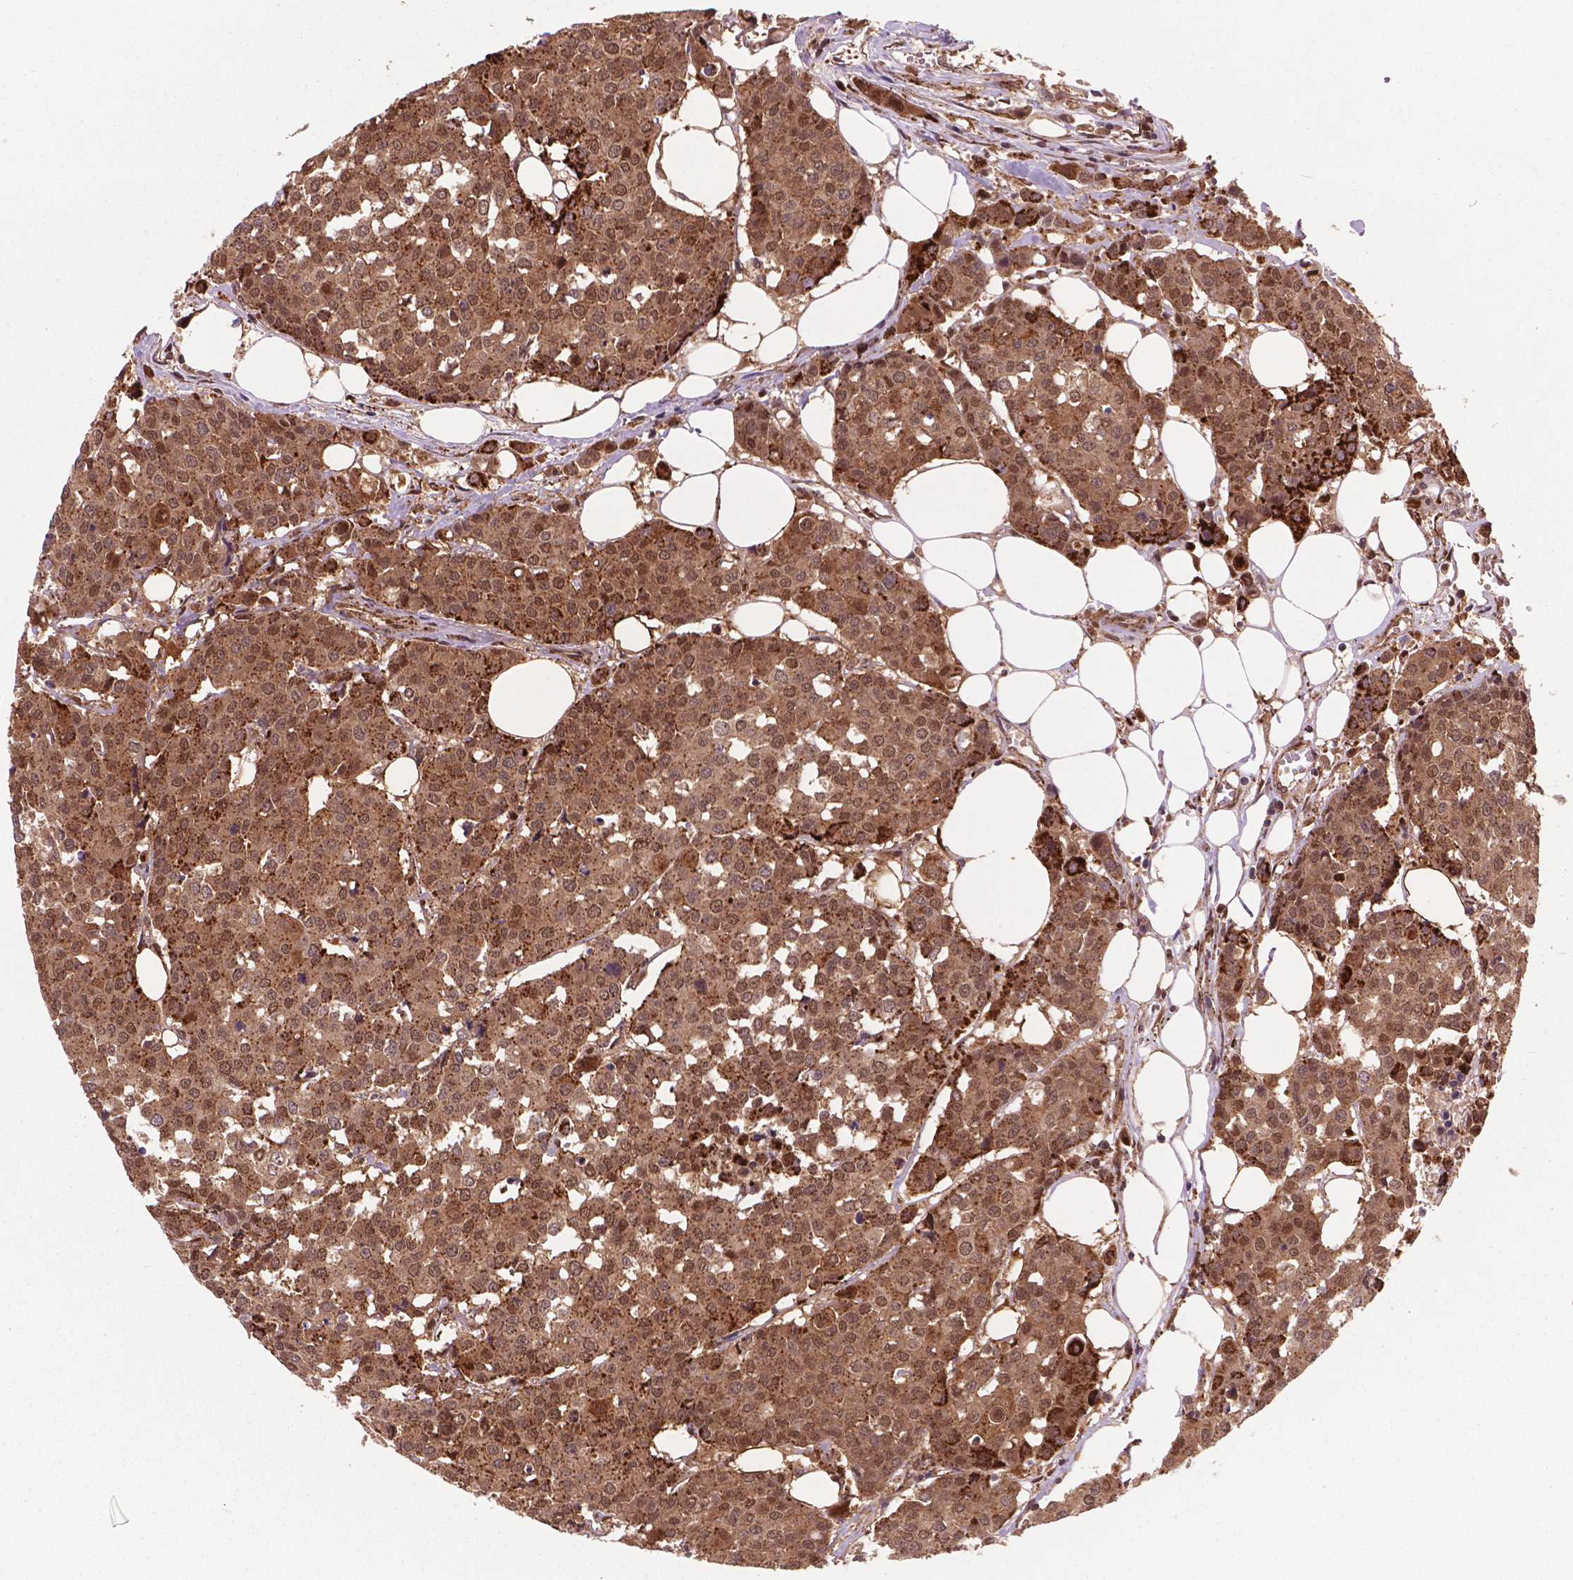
{"staining": {"intensity": "moderate", "quantity": ">75%", "location": "cytoplasmic/membranous"}, "tissue": "carcinoid", "cell_type": "Tumor cells", "image_type": "cancer", "snomed": [{"axis": "morphology", "description": "Carcinoid, malignant, NOS"}, {"axis": "topography", "description": "Colon"}], "caption": "Carcinoid stained with DAB (3,3'-diaminobenzidine) IHC reveals medium levels of moderate cytoplasmic/membranous staining in approximately >75% of tumor cells.", "gene": "PLIN3", "patient": {"sex": "male", "age": 81}}